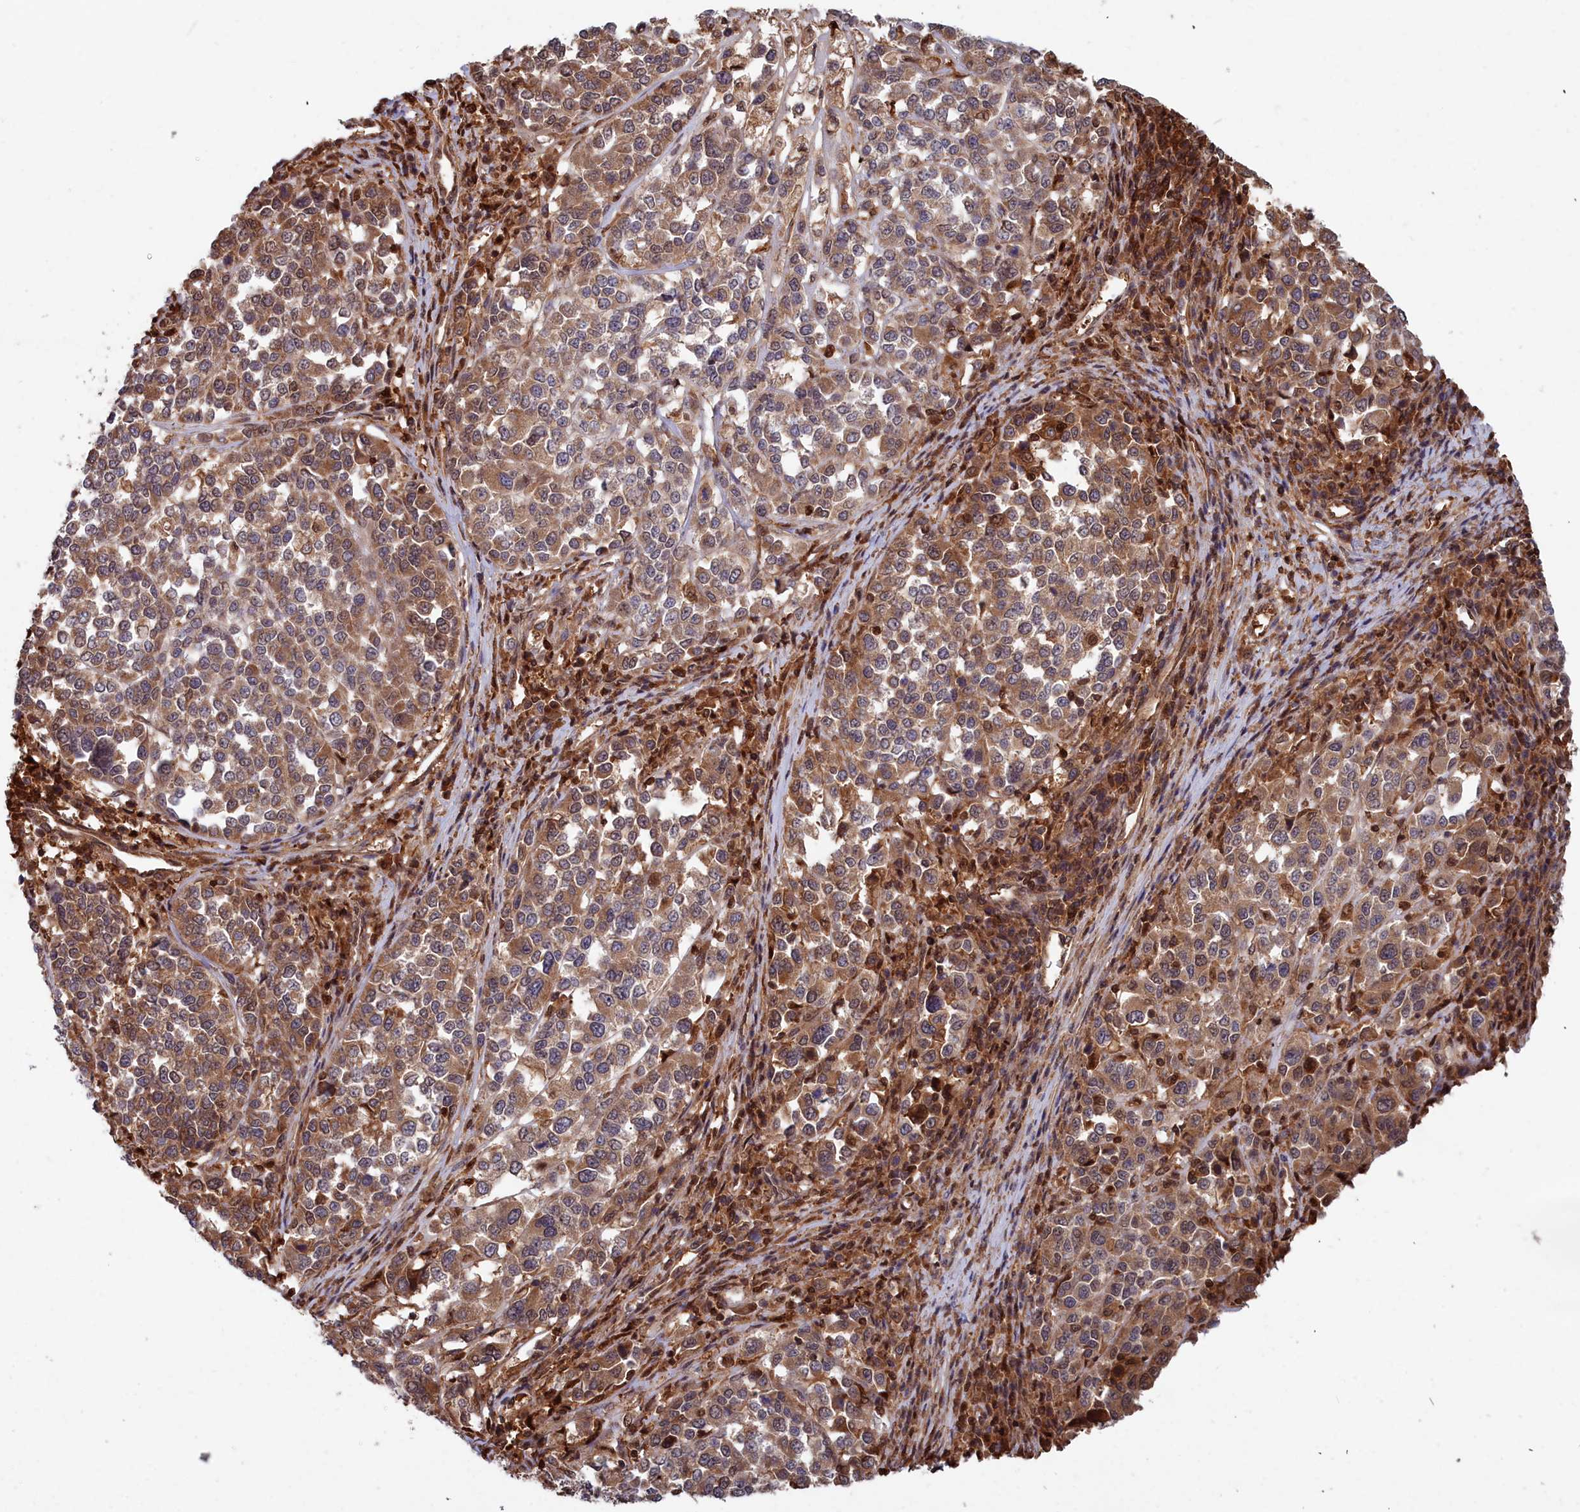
{"staining": {"intensity": "moderate", "quantity": ">75%", "location": "cytoplasmic/membranous"}, "tissue": "melanoma", "cell_type": "Tumor cells", "image_type": "cancer", "snomed": [{"axis": "morphology", "description": "Malignant melanoma, Metastatic site"}, {"axis": "topography", "description": "Lymph node"}], "caption": "Protein positivity by IHC demonstrates moderate cytoplasmic/membranous staining in about >75% of tumor cells in melanoma. (IHC, brightfield microscopy, high magnification).", "gene": "GFRA2", "patient": {"sex": "male", "age": 44}}